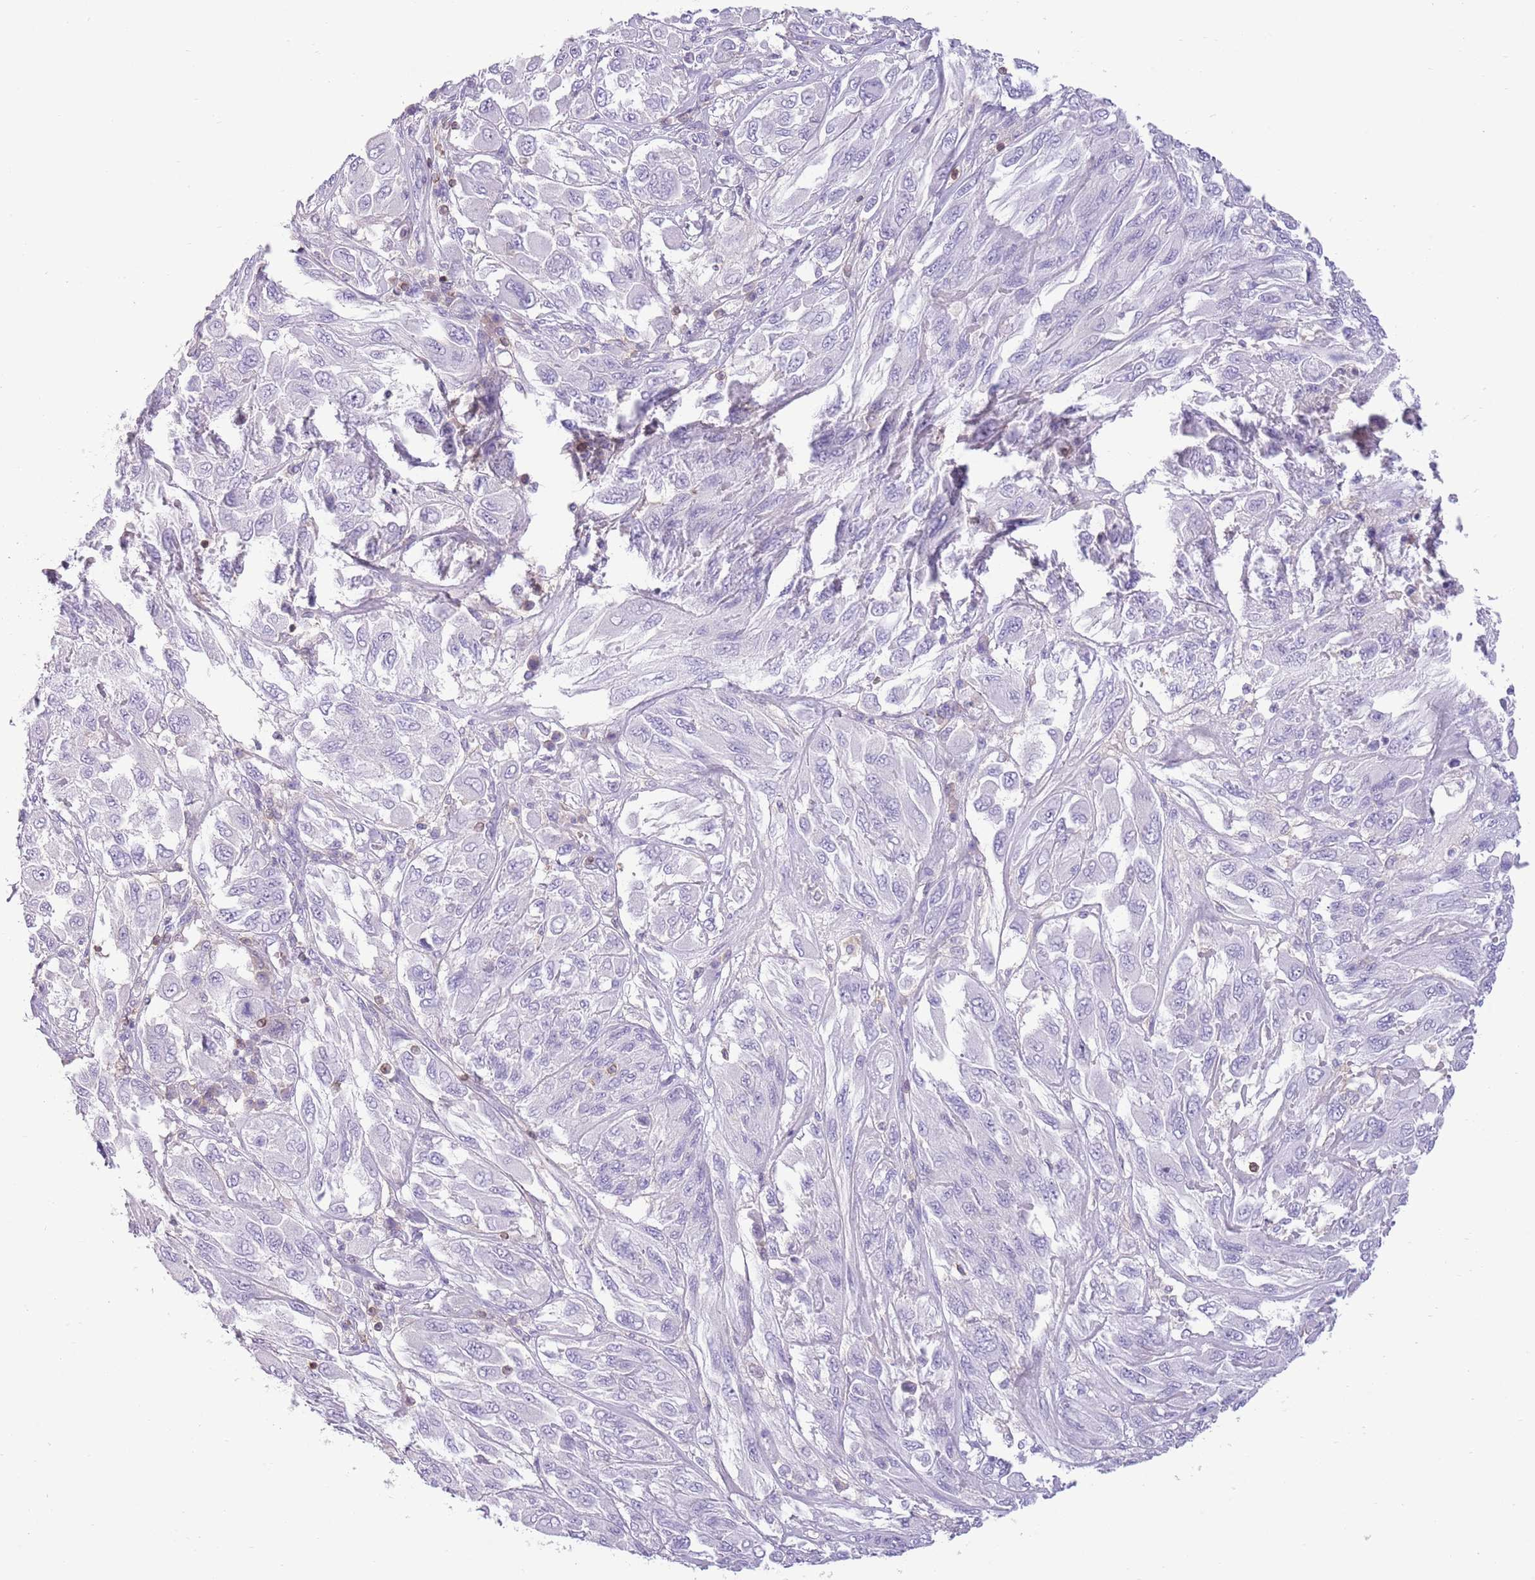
{"staining": {"intensity": "negative", "quantity": "none", "location": "none"}, "tissue": "melanoma", "cell_type": "Tumor cells", "image_type": "cancer", "snomed": [{"axis": "morphology", "description": "Malignant melanoma, NOS"}, {"axis": "topography", "description": "Skin"}], "caption": "A photomicrograph of melanoma stained for a protein shows no brown staining in tumor cells.", "gene": "OR4Q3", "patient": {"sex": "female", "age": 91}}